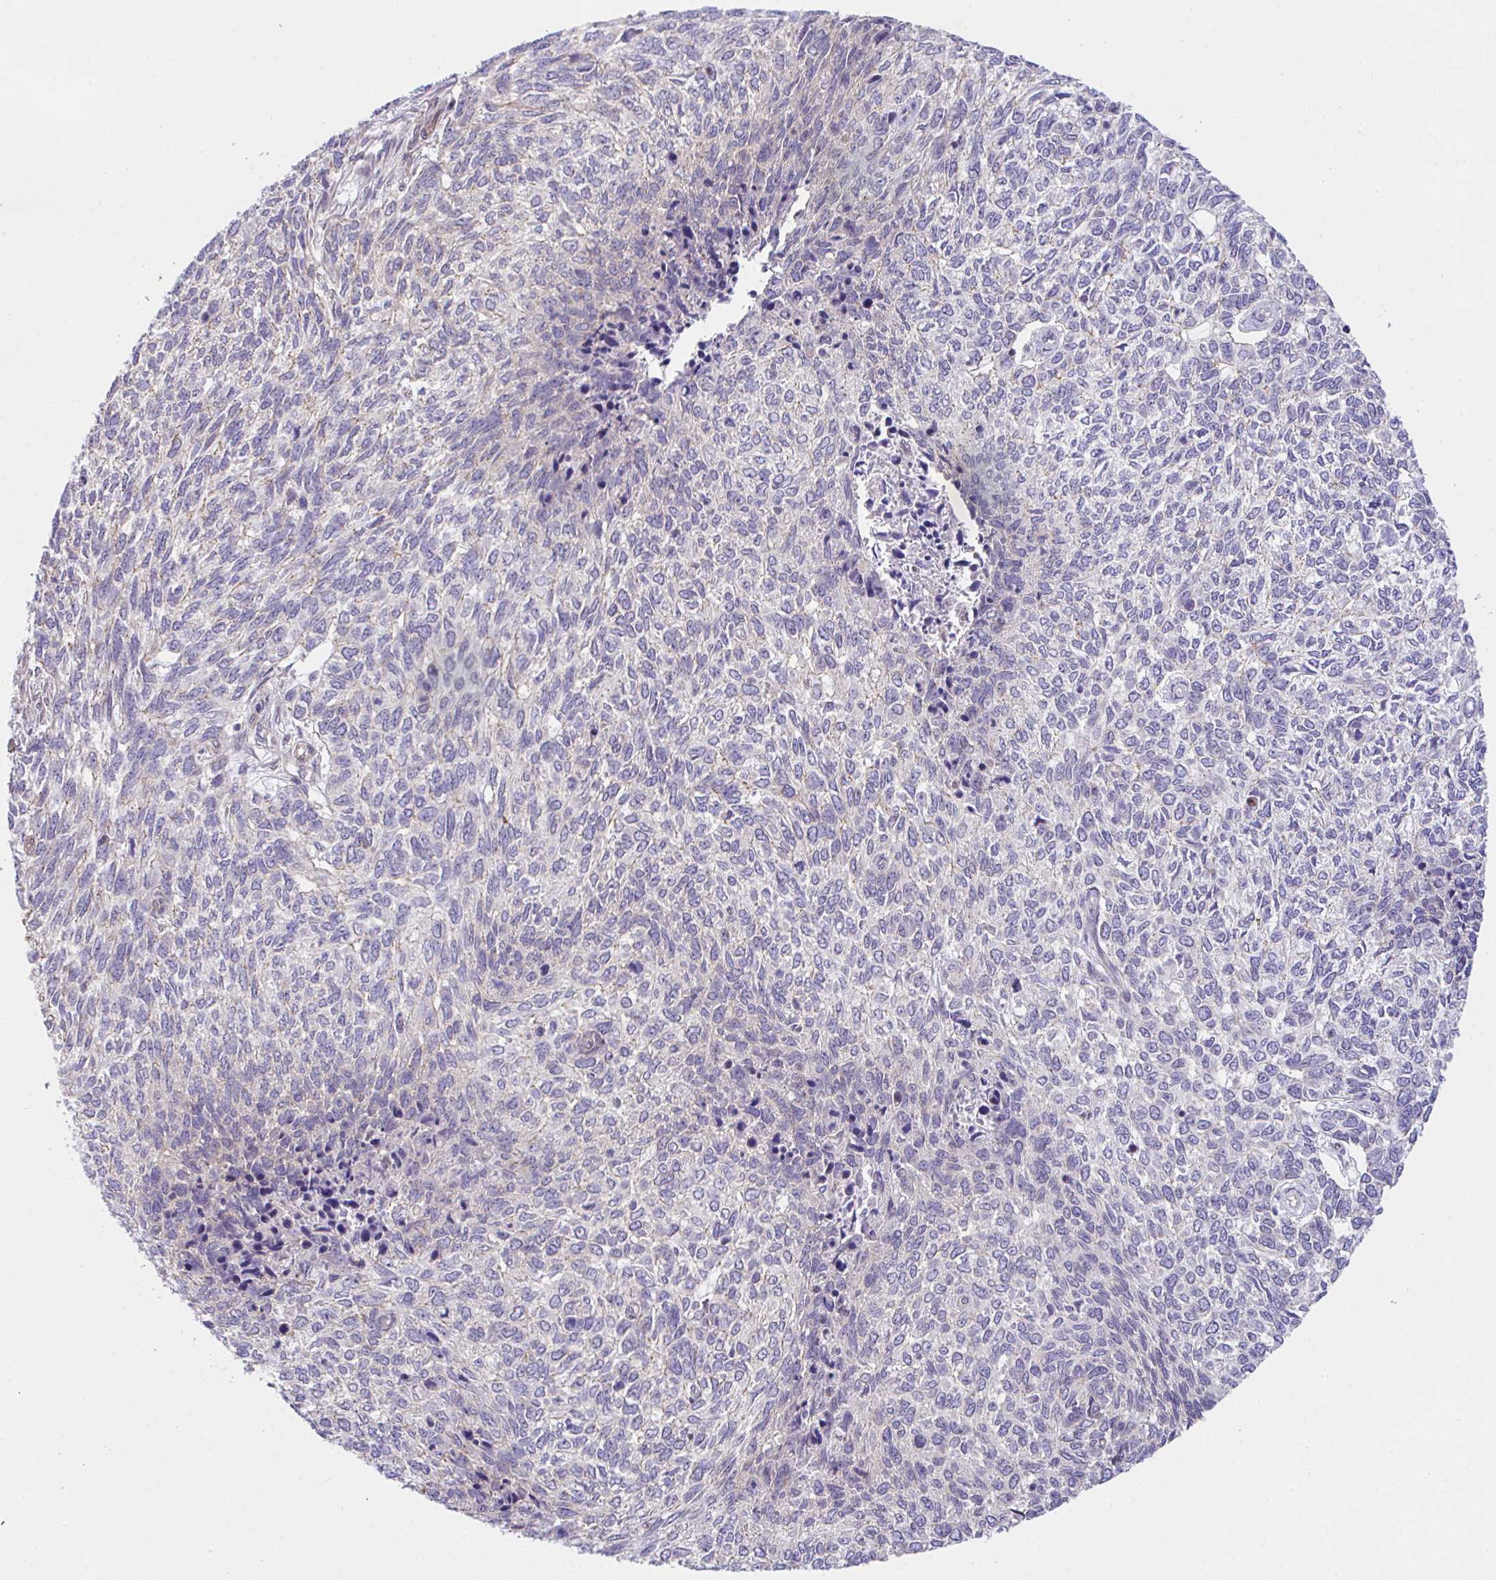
{"staining": {"intensity": "negative", "quantity": "none", "location": "none"}, "tissue": "skin cancer", "cell_type": "Tumor cells", "image_type": "cancer", "snomed": [{"axis": "morphology", "description": "Basal cell carcinoma"}, {"axis": "topography", "description": "Skin"}], "caption": "Skin basal cell carcinoma was stained to show a protein in brown. There is no significant expression in tumor cells. The staining is performed using DAB brown chromogen with nuclei counter-stained in using hematoxylin.", "gene": "ZBED3", "patient": {"sex": "female", "age": 65}}